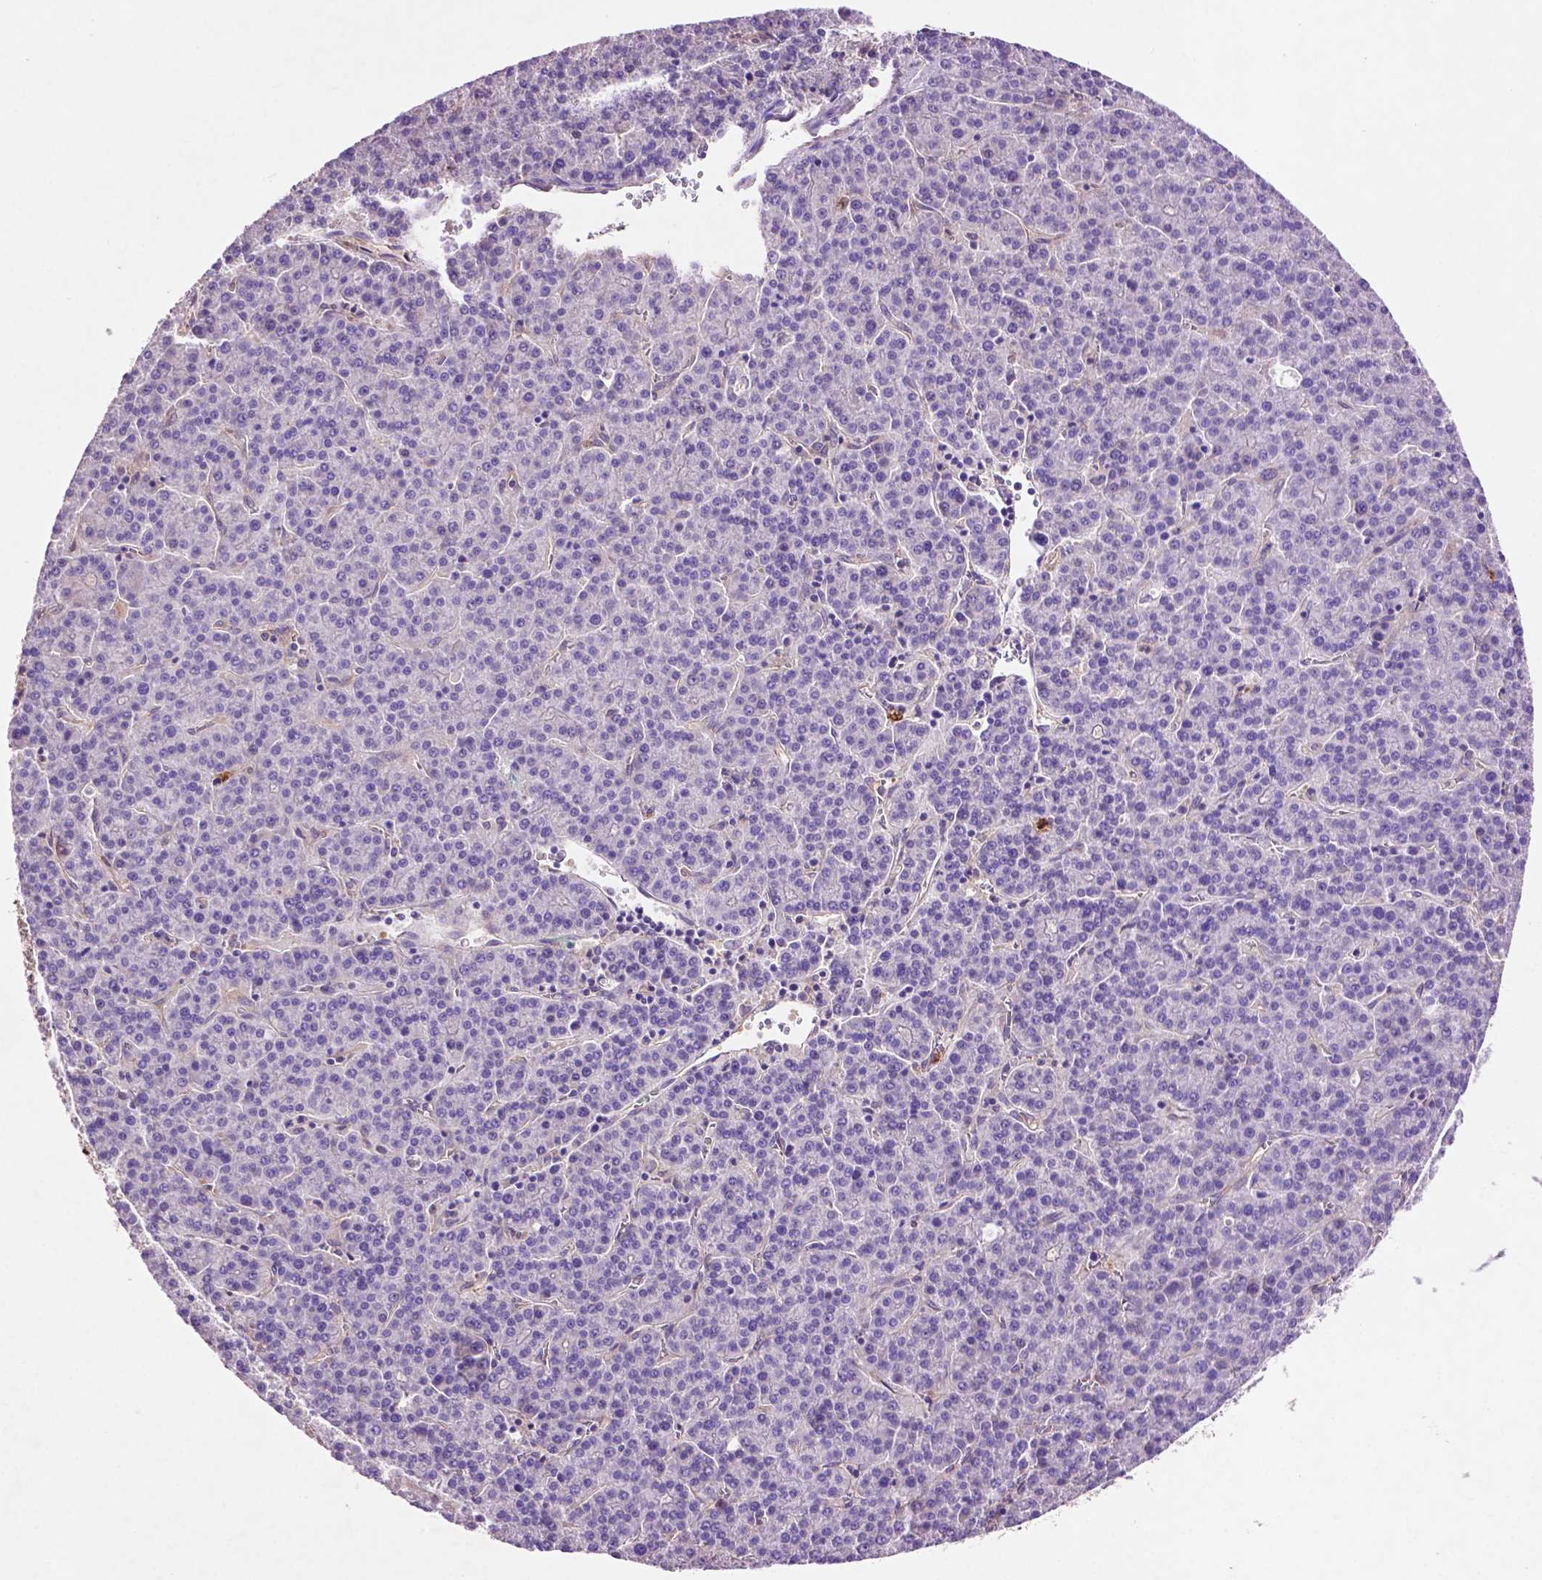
{"staining": {"intensity": "negative", "quantity": "none", "location": "none"}, "tissue": "liver cancer", "cell_type": "Tumor cells", "image_type": "cancer", "snomed": [{"axis": "morphology", "description": "Carcinoma, Hepatocellular, NOS"}, {"axis": "topography", "description": "Liver"}], "caption": "Immunohistochemical staining of human hepatocellular carcinoma (liver) reveals no significant staining in tumor cells. (DAB IHC visualized using brightfield microscopy, high magnification).", "gene": "GDPD5", "patient": {"sex": "female", "age": 58}}